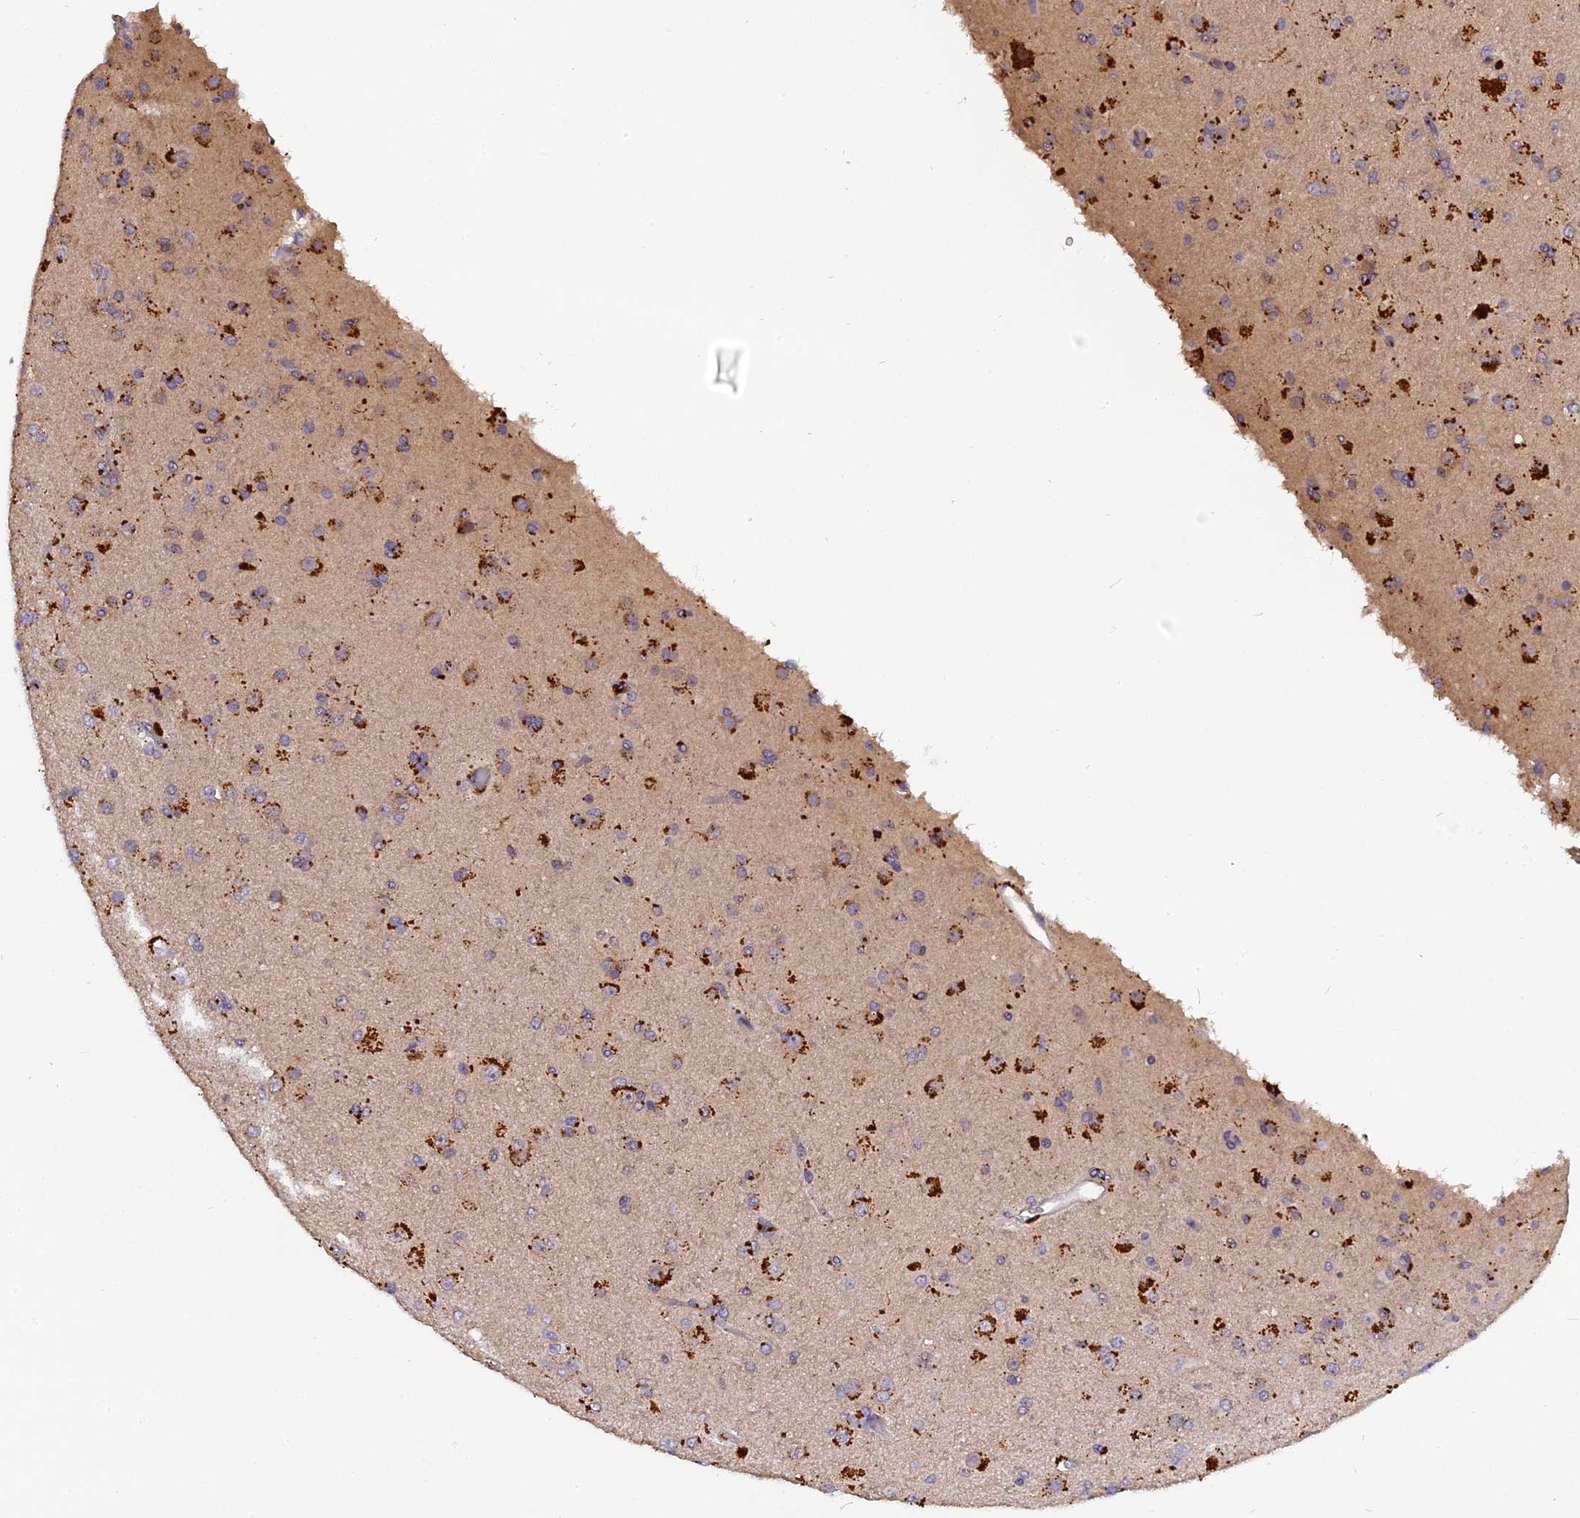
{"staining": {"intensity": "strong", "quantity": "25%-75%", "location": "cytoplasmic/membranous"}, "tissue": "glioma", "cell_type": "Tumor cells", "image_type": "cancer", "snomed": [{"axis": "morphology", "description": "Glioma, malignant, Low grade"}, {"axis": "topography", "description": "Brain"}], "caption": "High-magnification brightfield microscopy of glioma stained with DAB (brown) and counterstained with hematoxylin (blue). tumor cells exhibit strong cytoplasmic/membranous expression is identified in about25%-75% of cells. Immunohistochemistry stains the protein of interest in brown and the nuclei are stained blue.", "gene": "FNIP2", "patient": {"sex": "male", "age": 65}}